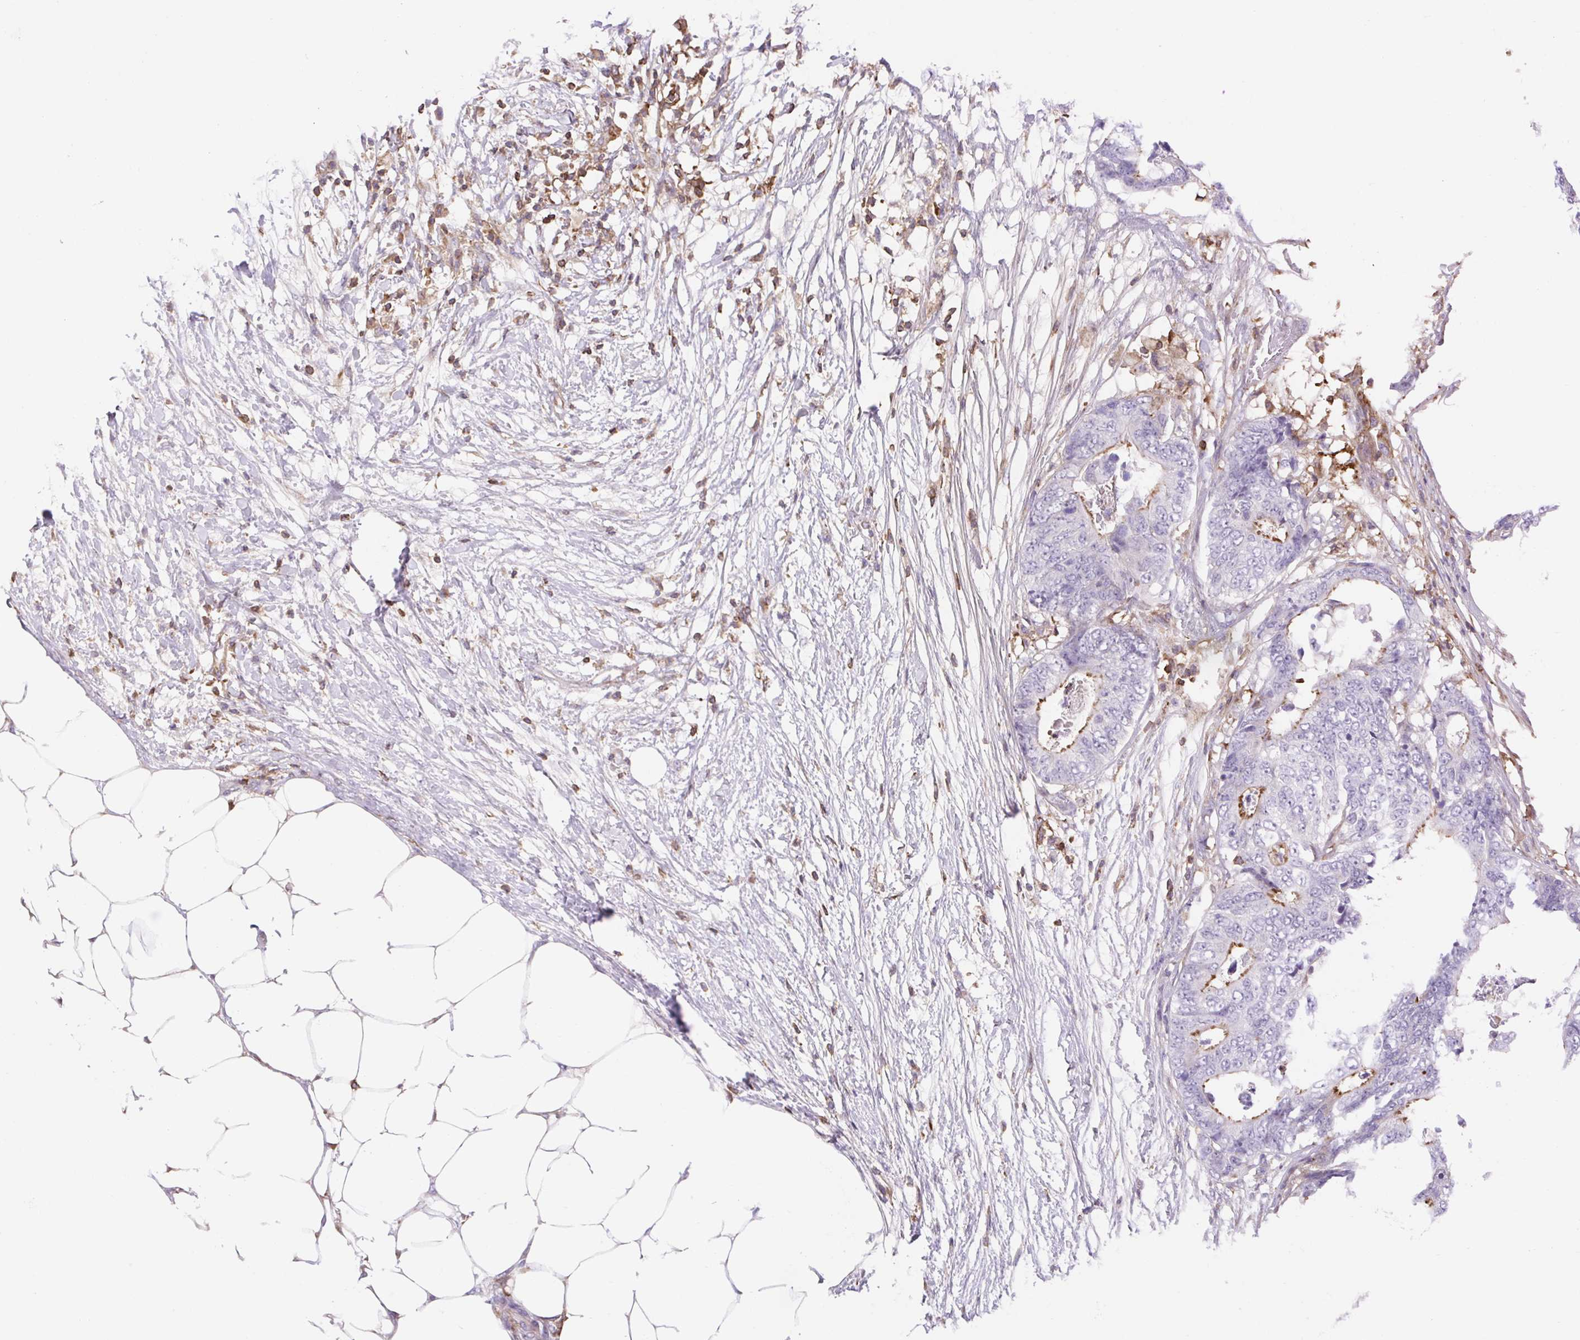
{"staining": {"intensity": "moderate", "quantity": "<25%", "location": "cytoplasmic/membranous"}, "tissue": "colorectal cancer", "cell_type": "Tumor cells", "image_type": "cancer", "snomed": [{"axis": "morphology", "description": "Adenocarcinoma, NOS"}, {"axis": "topography", "description": "Colon"}], "caption": "Immunohistochemistry (IHC) (DAB (3,3'-diaminobenzidine)) staining of colorectal cancer (adenocarcinoma) reveals moderate cytoplasmic/membranous protein positivity in approximately <25% of tumor cells.", "gene": "TPRG1", "patient": {"sex": "female", "age": 48}}